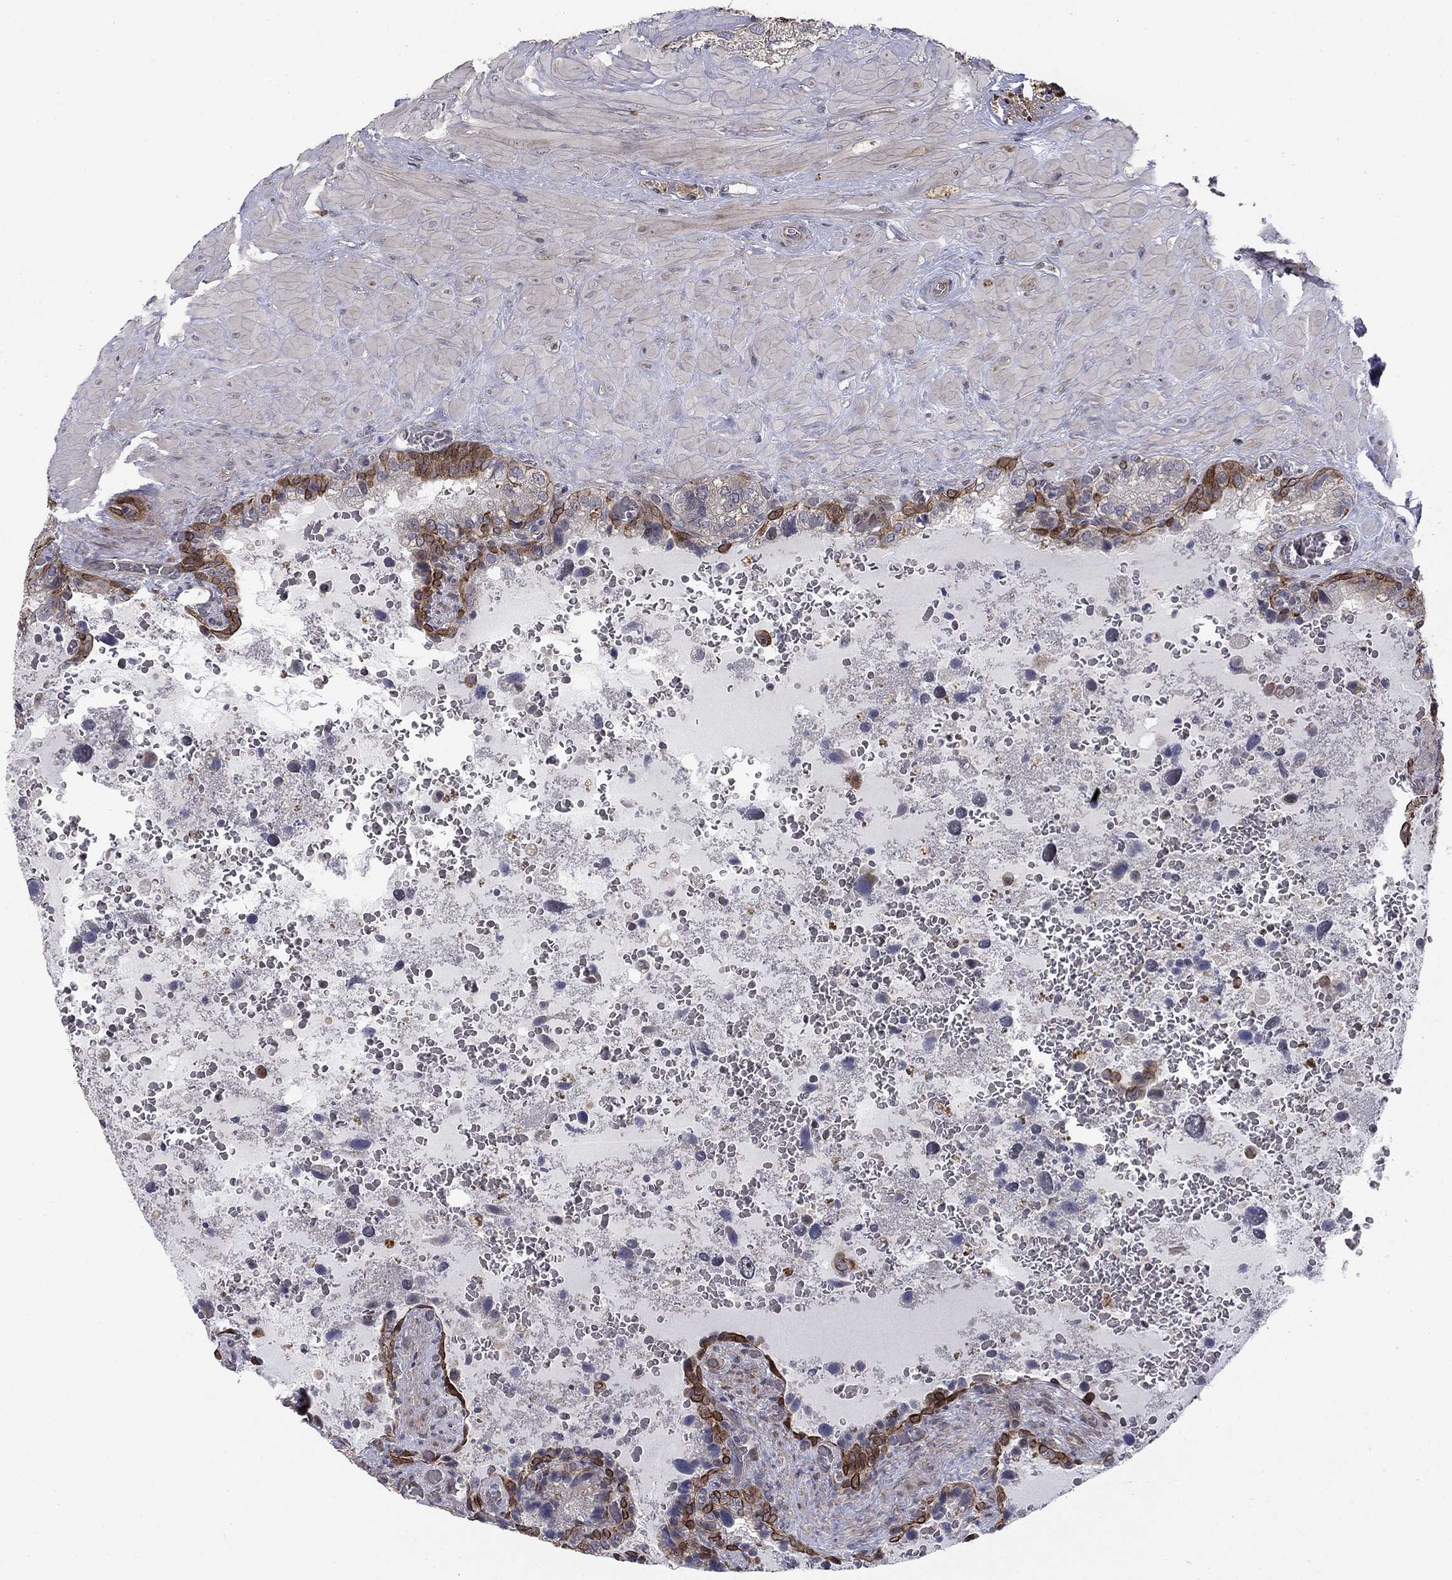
{"staining": {"intensity": "strong", "quantity": "25%-75%", "location": "cytoplasmic/membranous,nuclear"}, "tissue": "prostate cancer", "cell_type": "Tumor cells", "image_type": "cancer", "snomed": [{"axis": "morphology", "description": "Adenocarcinoma, NOS"}, {"axis": "topography", "description": "Prostate and seminal vesicle, NOS"}], "caption": "A high-resolution image shows immunohistochemistry (IHC) staining of adenocarcinoma (prostate), which exhibits strong cytoplasmic/membranous and nuclear positivity in approximately 25%-75% of tumor cells.", "gene": "BCL11A", "patient": {"sex": "male", "age": 62}}